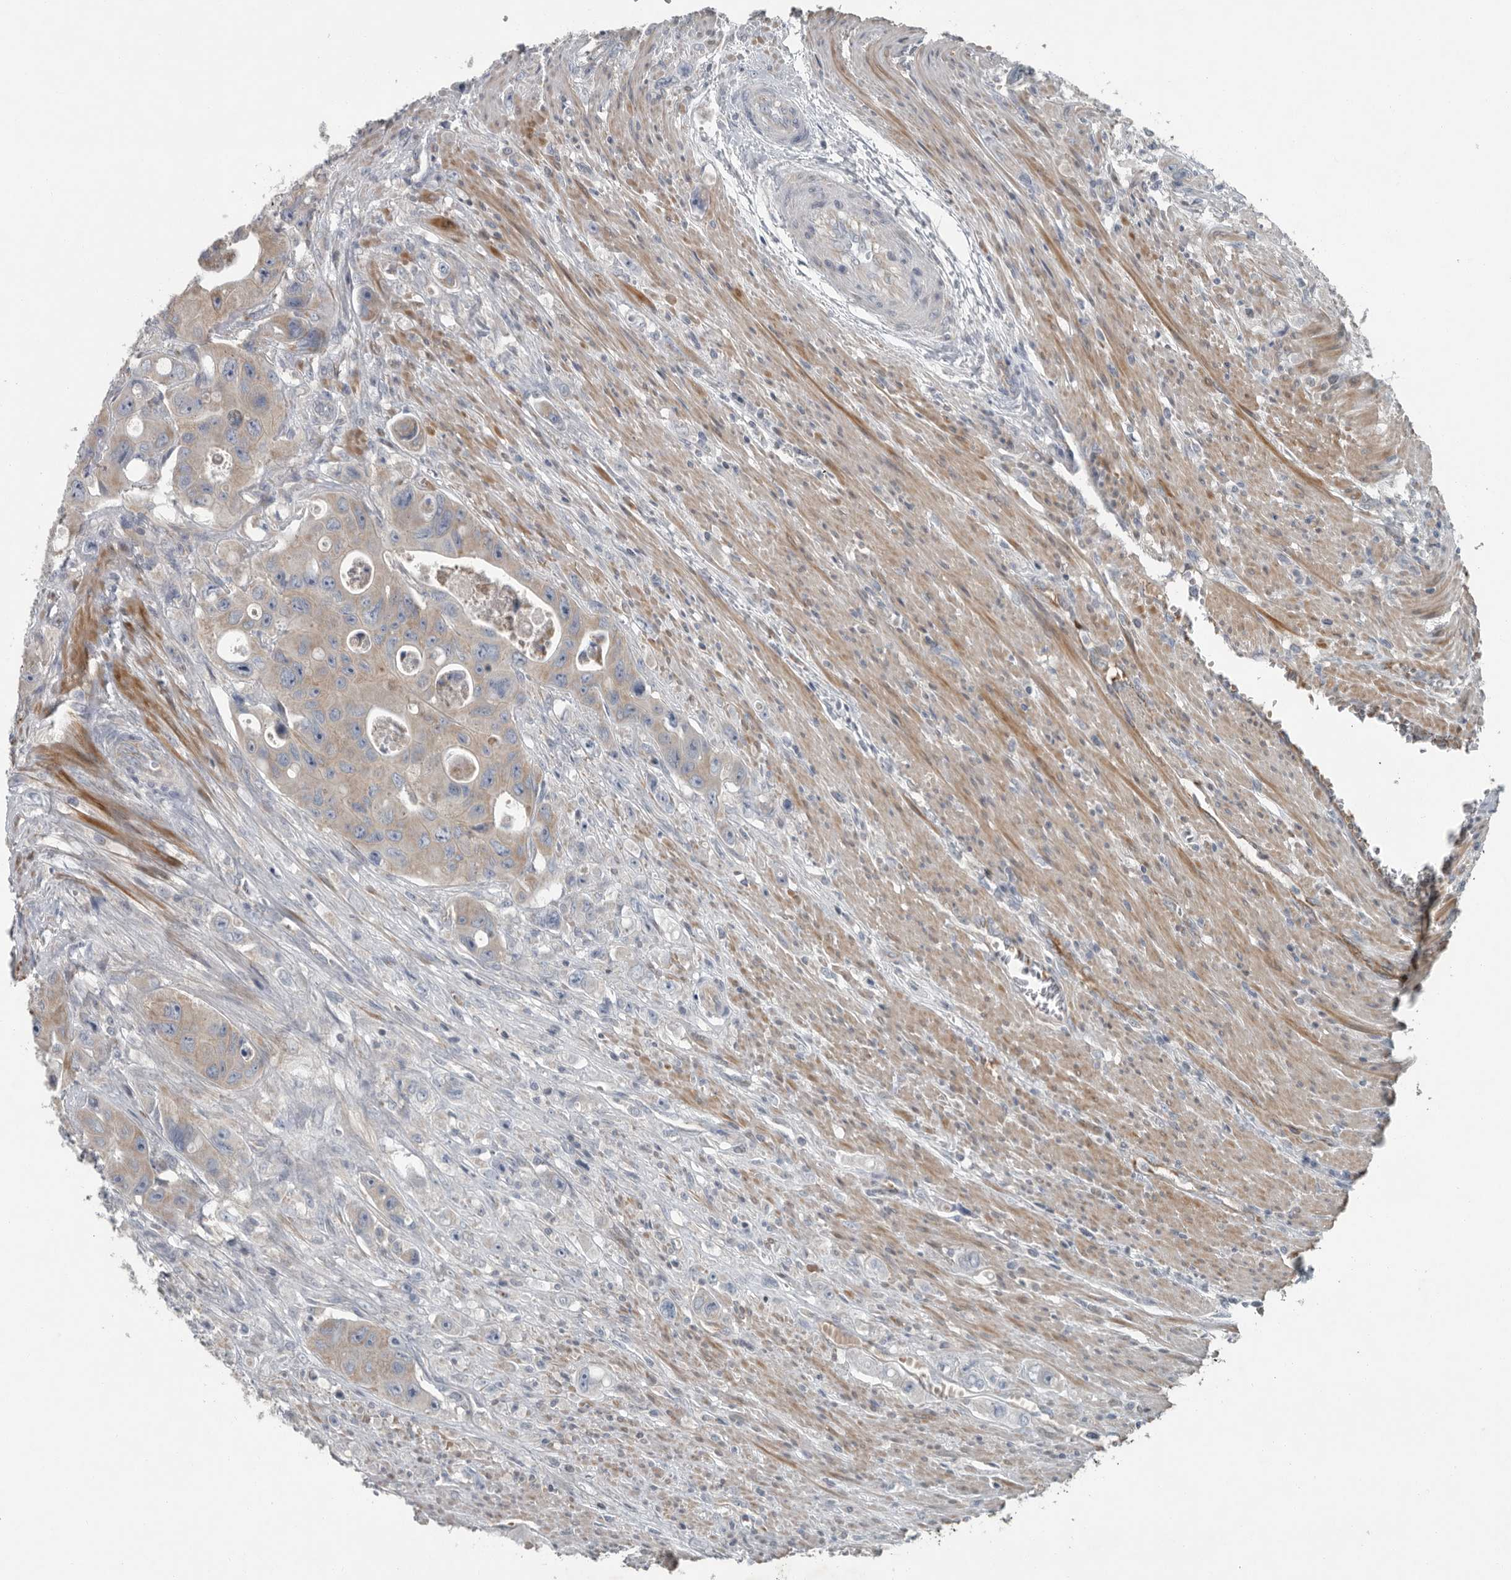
{"staining": {"intensity": "weak", "quantity": "25%-75%", "location": "cytoplasmic/membranous"}, "tissue": "colorectal cancer", "cell_type": "Tumor cells", "image_type": "cancer", "snomed": [{"axis": "morphology", "description": "Adenocarcinoma, NOS"}, {"axis": "topography", "description": "Colon"}], "caption": "Protein expression analysis of human colorectal cancer reveals weak cytoplasmic/membranous staining in approximately 25%-75% of tumor cells.", "gene": "MPP3", "patient": {"sex": "female", "age": 46}}